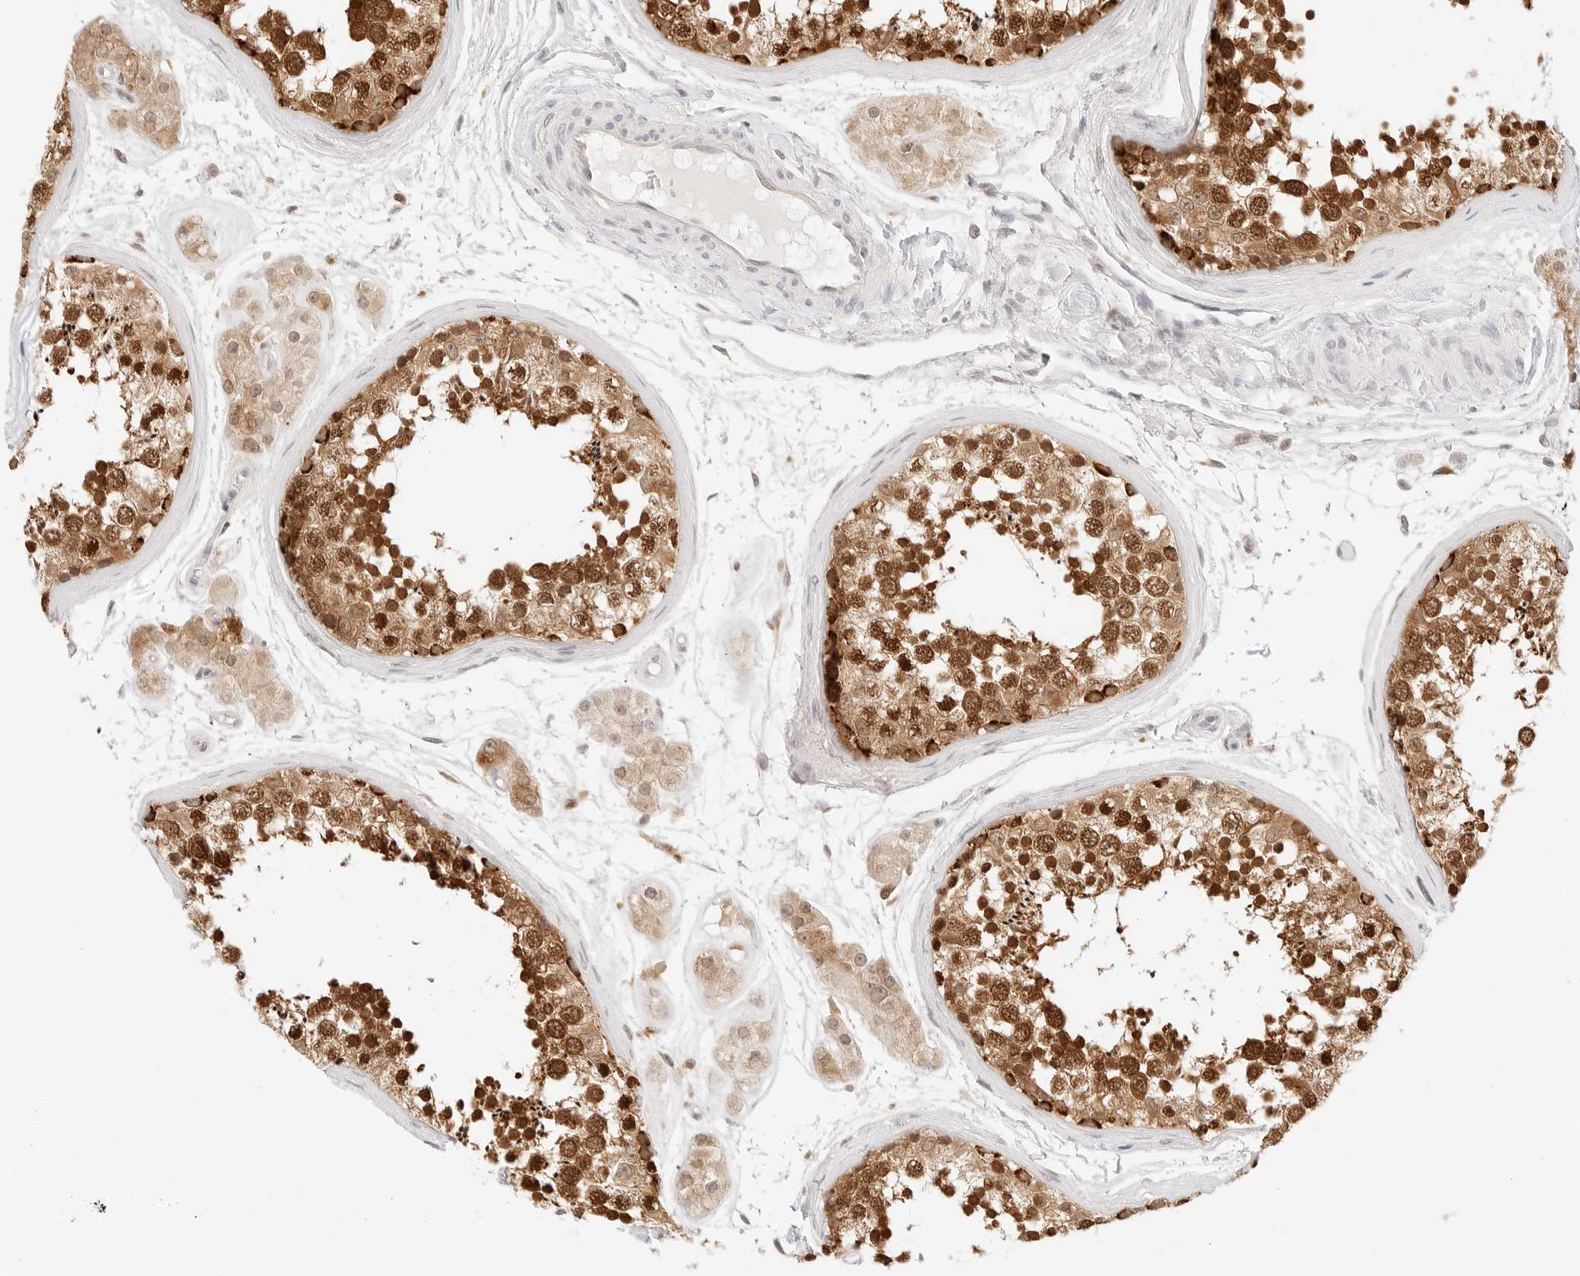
{"staining": {"intensity": "strong", "quantity": ">75%", "location": "cytoplasmic/membranous"}, "tissue": "testis", "cell_type": "Cells in seminiferous ducts", "image_type": "normal", "snomed": [{"axis": "morphology", "description": "Normal tissue, NOS"}, {"axis": "topography", "description": "Testis"}], "caption": "IHC (DAB (3,3'-diaminobenzidine)) staining of benign human testis shows strong cytoplasmic/membranous protein positivity in about >75% of cells in seminiferous ducts.", "gene": "ERO1B", "patient": {"sex": "male", "age": 56}}